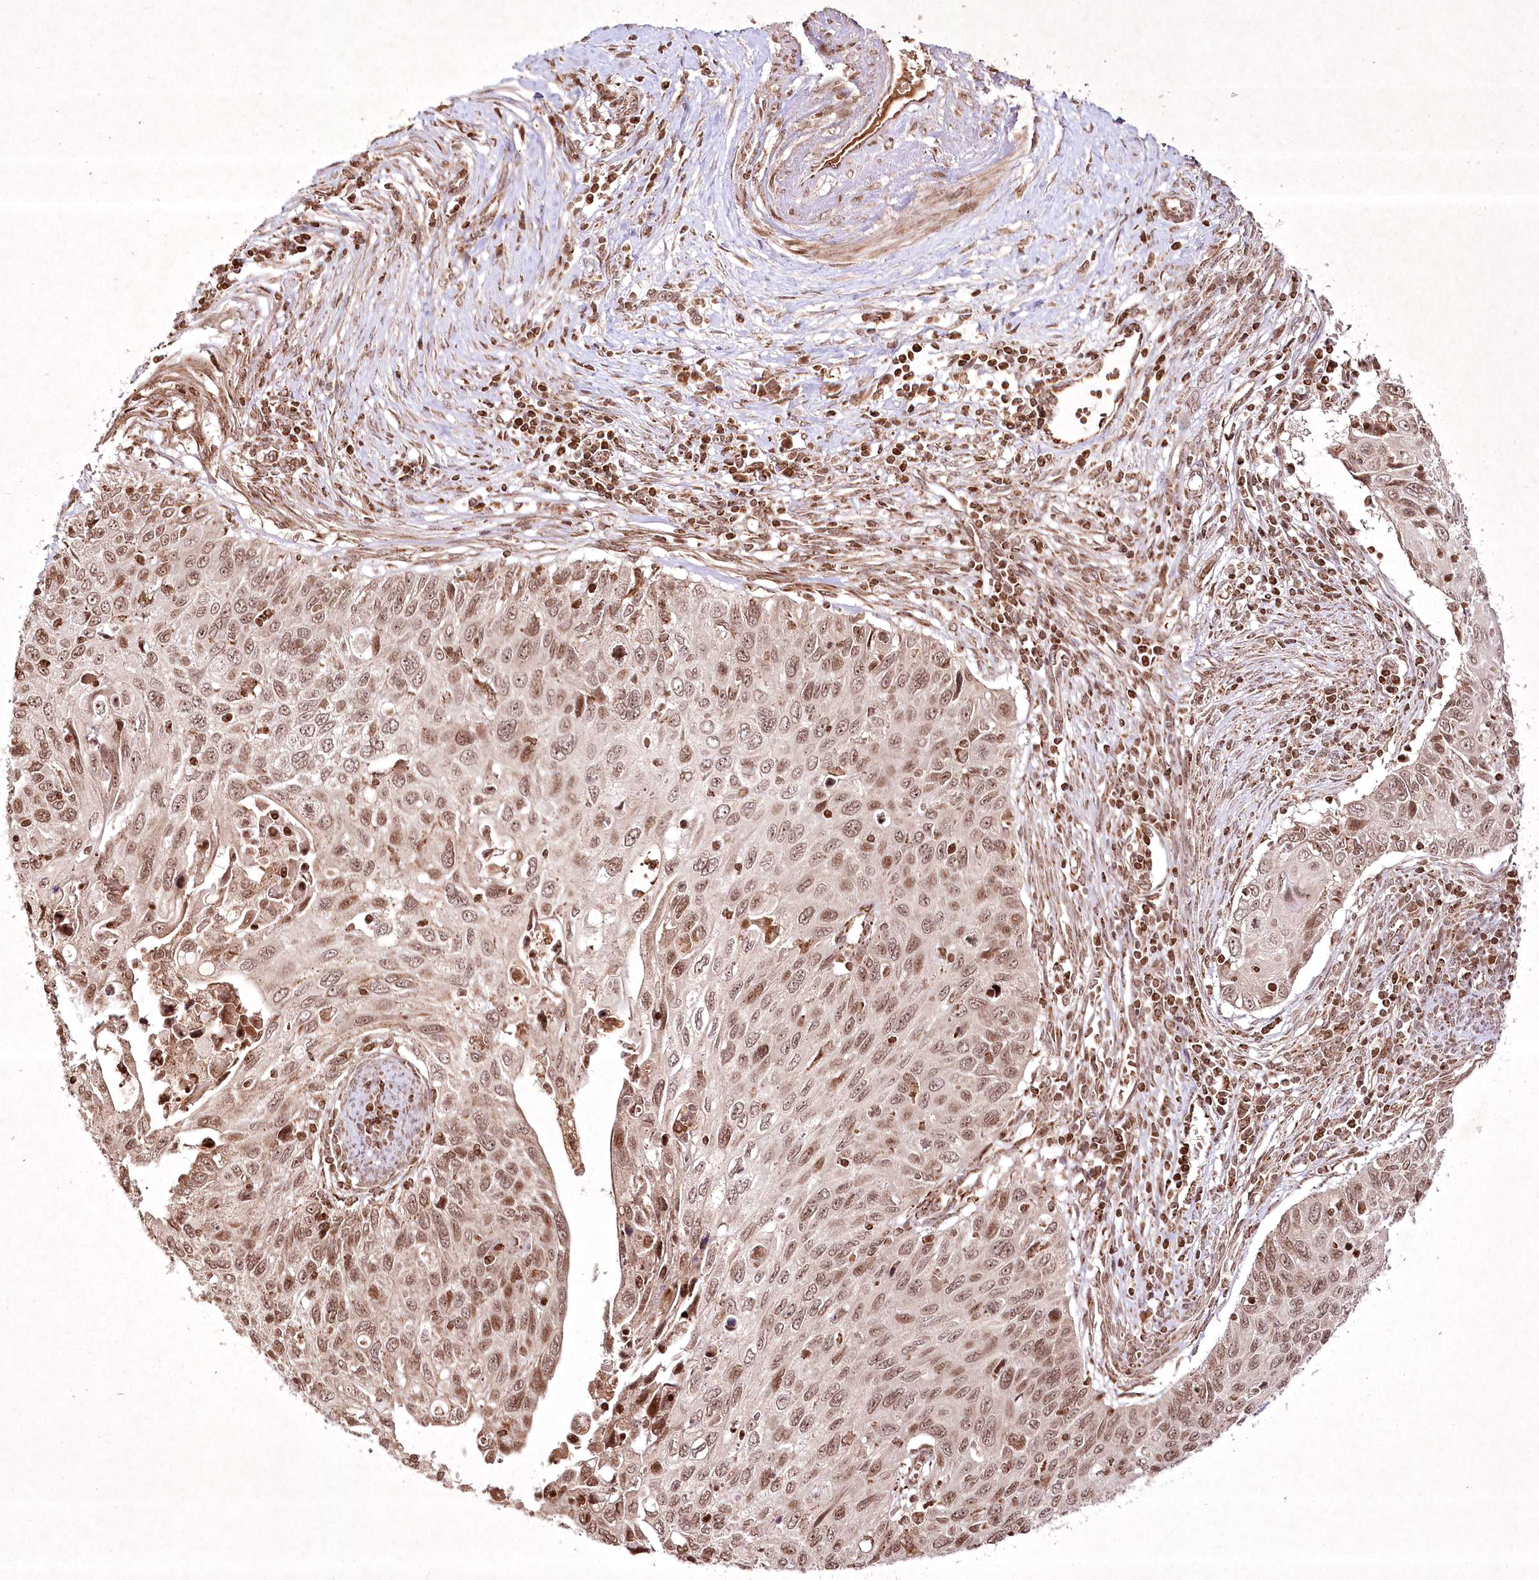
{"staining": {"intensity": "moderate", "quantity": ">75%", "location": "nuclear"}, "tissue": "cervical cancer", "cell_type": "Tumor cells", "image_type": "cancer", "snomed": [{"axis": "morphology", "description": "Squamous cell carcinoma, NOS"}, {"axis": "topography", "description": "Cervix"}], "caption": "This is a histology image of immunohistochemistry staining of cervical cancer, which shows moderate expression in the nuclear of tumor cells.", "gene": "CARM1", "patient": {"sex": "female", "age": 70}}